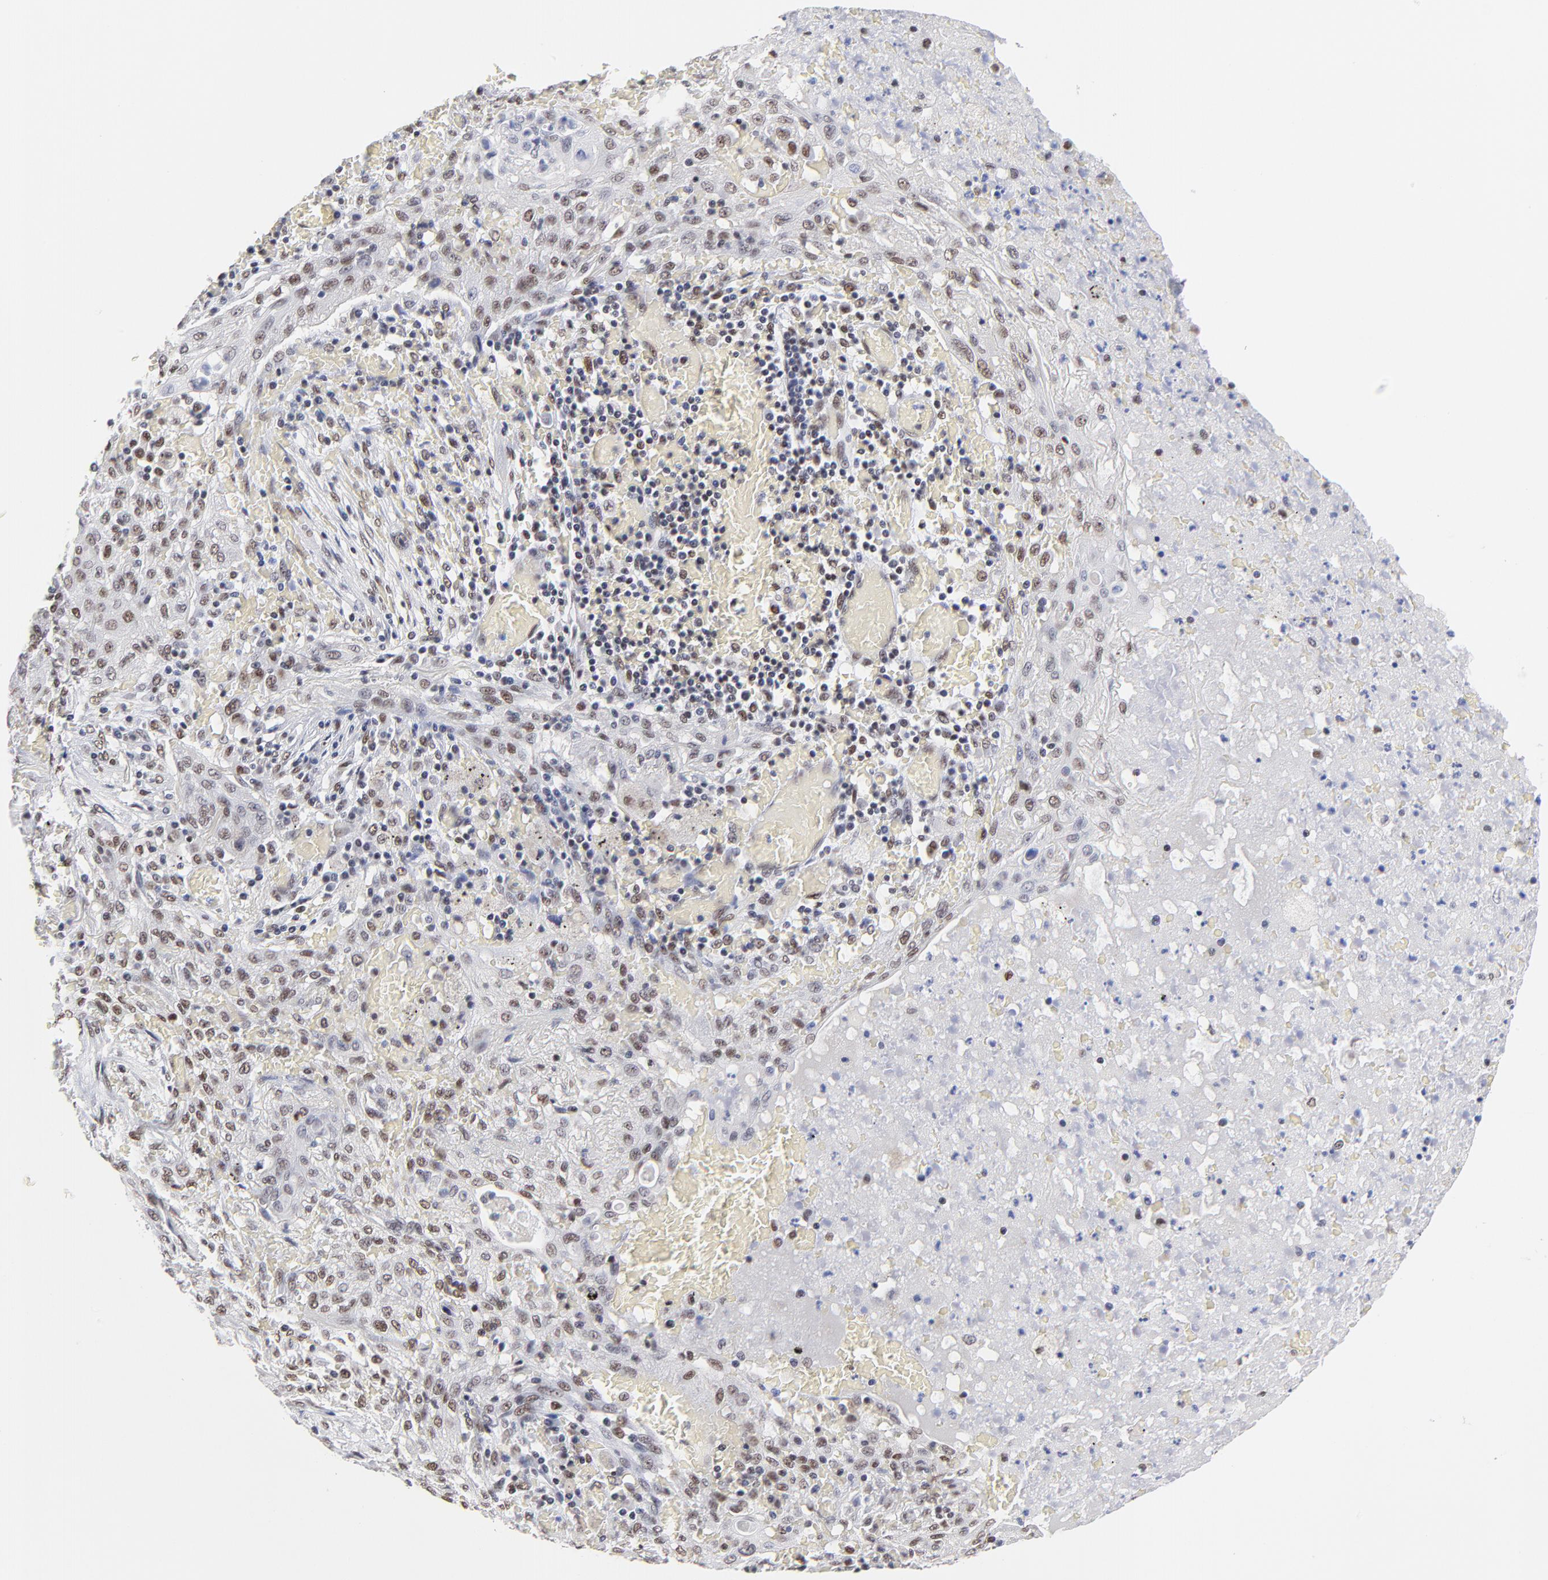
{"staining": {"intensity": "weak", "quantity": "25%-75%", "location": "nuclear"}, "tissue": "lung cancer", "cell_type": "Tumor cells", "image_type": "cancer", "snomed": [{"axis": "morphology", "description": "Squamous cell carcinoma, NOS"}, {"axis": "topography", "description": "Lung"}], "caption": "A photomicrograph of lung squamous cell carcinoma stained for a protein shows weak nuclear brown staining in tumor cells.", "gene": "ZMYM3", "patient": {"sex": "female", "age": 47}}